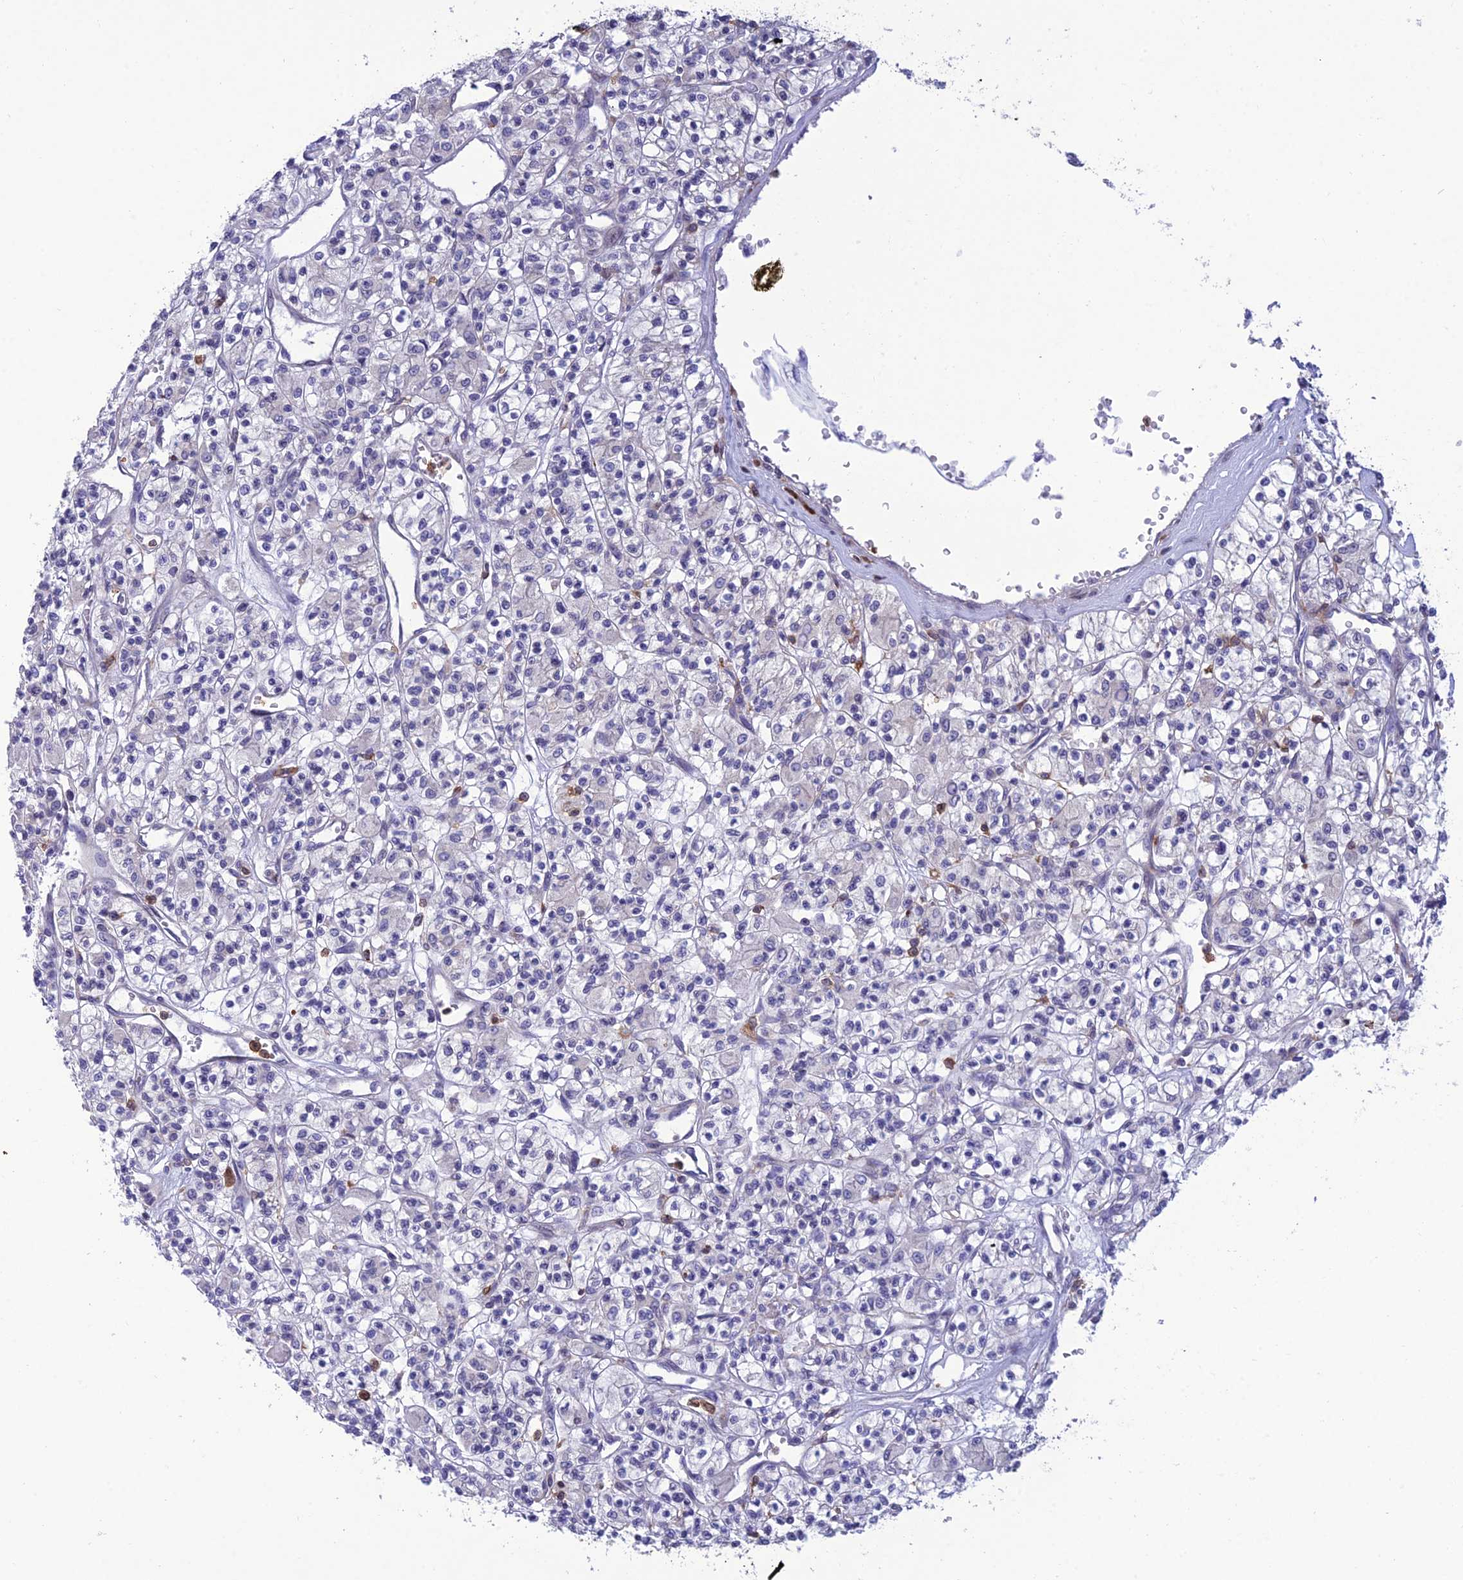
{"staining": {"intensity": "negative", "quantity": "none", "location": "none"}, "tissue": "renal cancer", "cell_type": "Tumor cells", "image_type": "cancer", "snomed": [{"axis": "morphology", "description": "Adenocarcinoma, NOS"}, {"axis": "topography", "description": "Kidney"}], "caption": "Immunohistochemistry histopathology image of adenocarcinoma (renal) stained for a protein (brown), which displays no expression in tumor cells.", "gene": "FAM76A", "patient": {"sex": "female", "age": 59}}